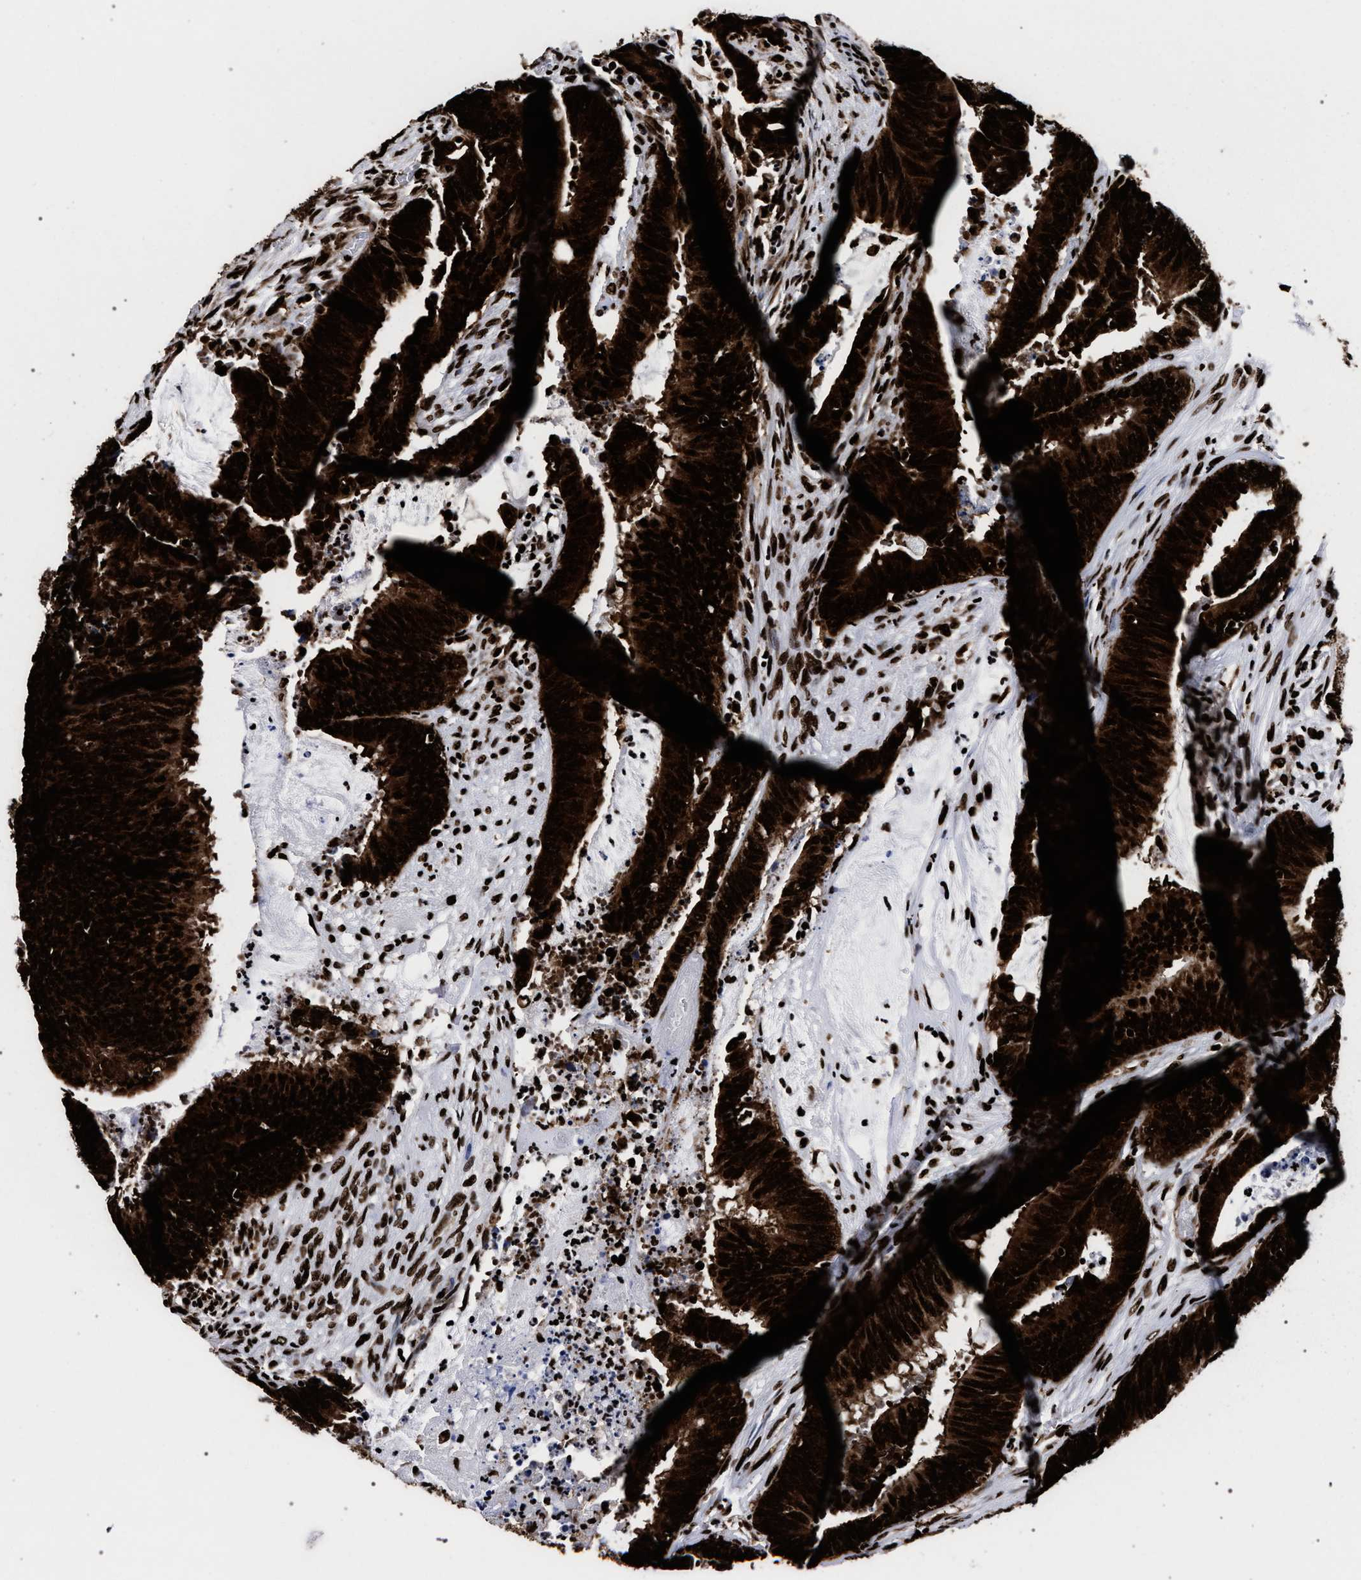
{"staining": {"intensity": "strong", "quantity": ">75%", "location": "cytoplasmic/membranous,nuclear"}, "tissue": "colorectal cancer", "cell_type": "Tumor cells", "image_type": "cancer", "snomed": [{"axis": "morphology", "description": "Adenocarcinoma, NOS"}, {"axis": "topography", "description": "Rectum"}], "caption": "This histopathology image shows IHC staining of human adenocarcinoma (colorectal), with high strong cytoplasmic/membranous and nuclear expression in approximately >75% of tumor cells.", "gene": "HNRNPA1", "patient": {"sex": "female", "age": 66}}